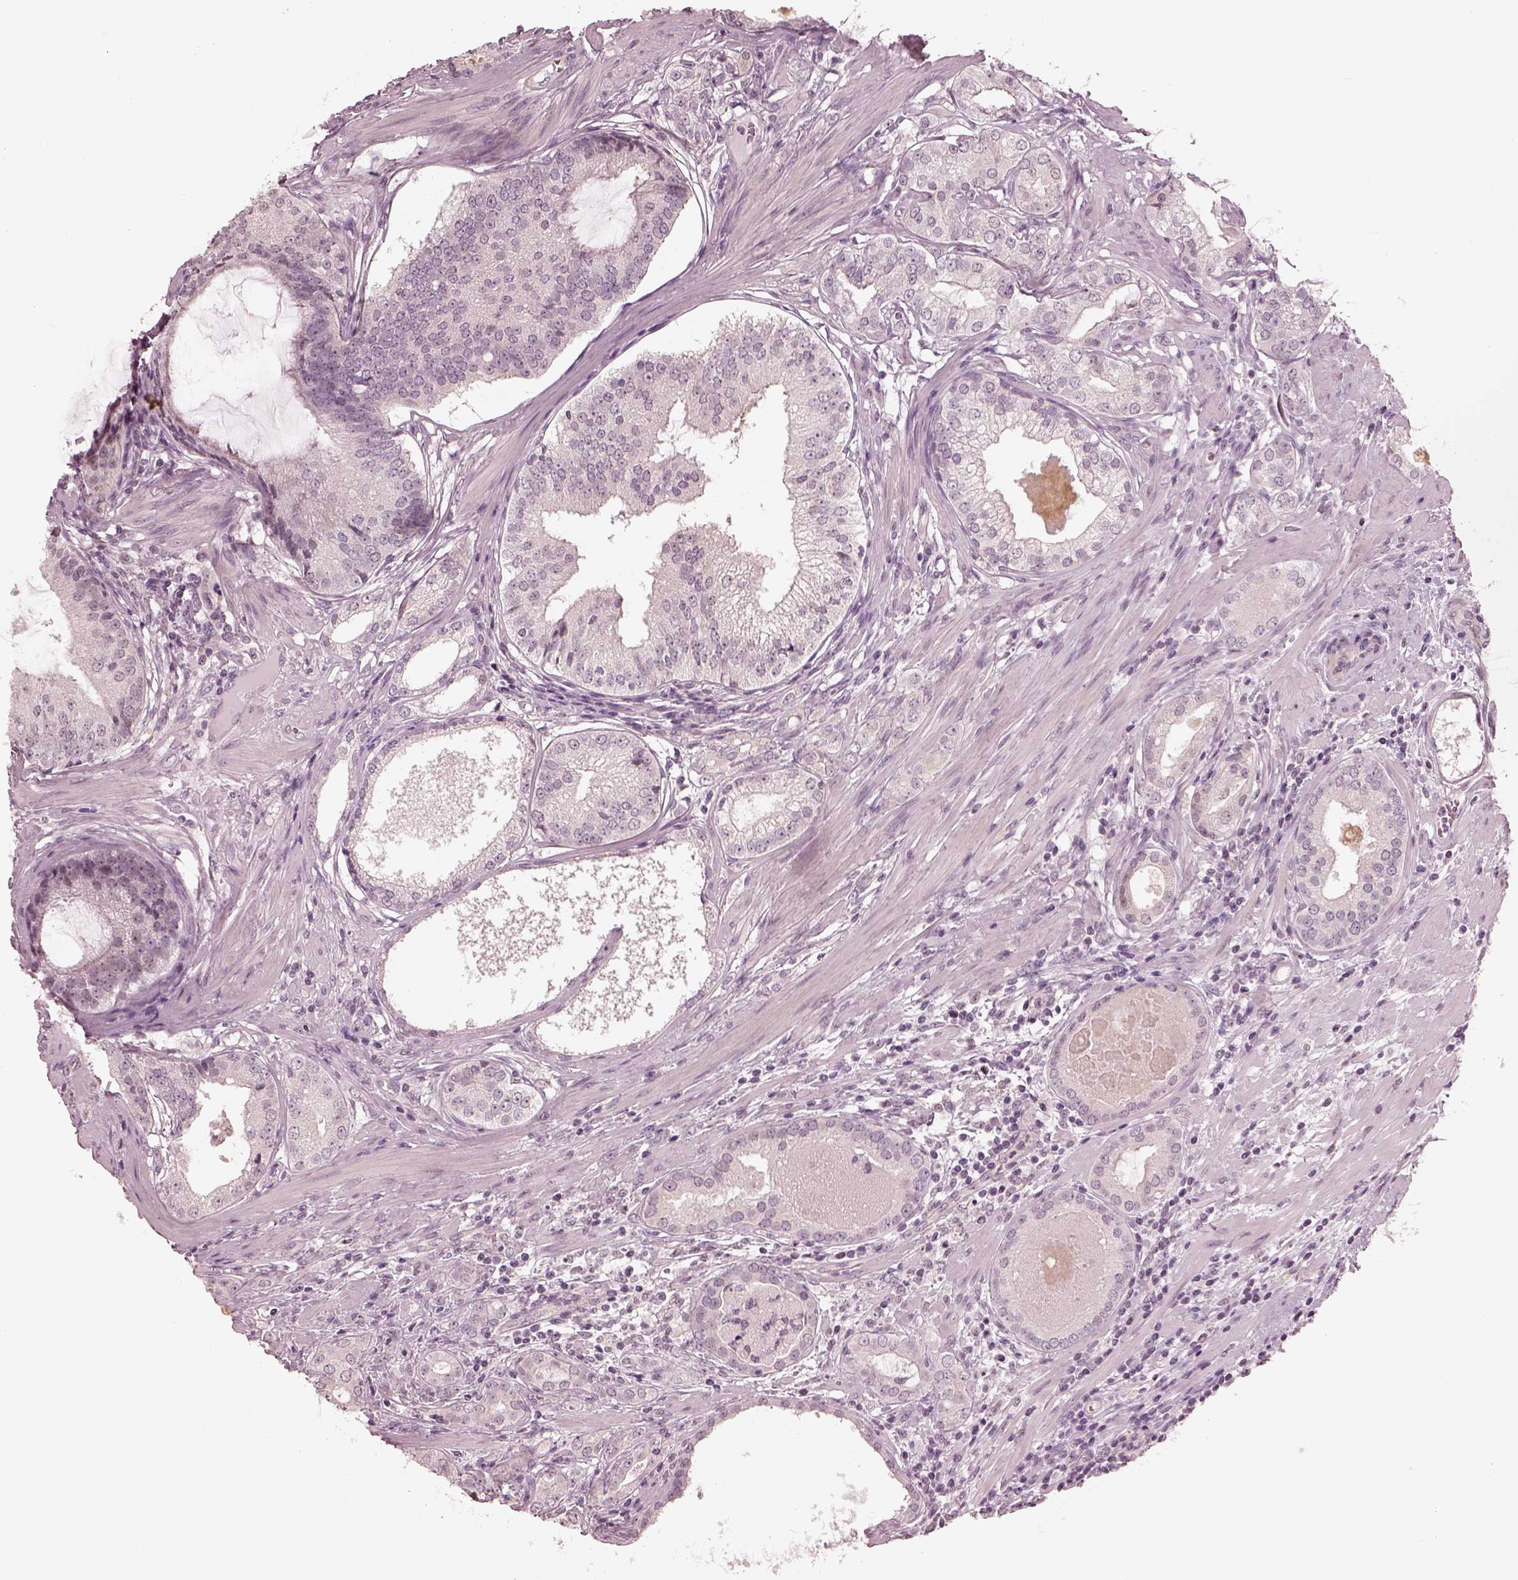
{"staining": {"intensity": "negative", "quantity": "none", "location": "none"}, "tissue": "prostate cancer", "cell_type": "Tumor cells", "image_type": "cancer", "snomed": [{"axis": "morphology", "description": "Adenocarcinoma, High grade"}, {"axis": "topography", "description": "Prostate and seminal vesicle, NOS"}], "caption": "Tumor cells show no significant protein staining in prostate cancer (adenocarcinoma (high-grade)).", "gene": "IQCG", "patient": {"sex": "male", "age": 62}}